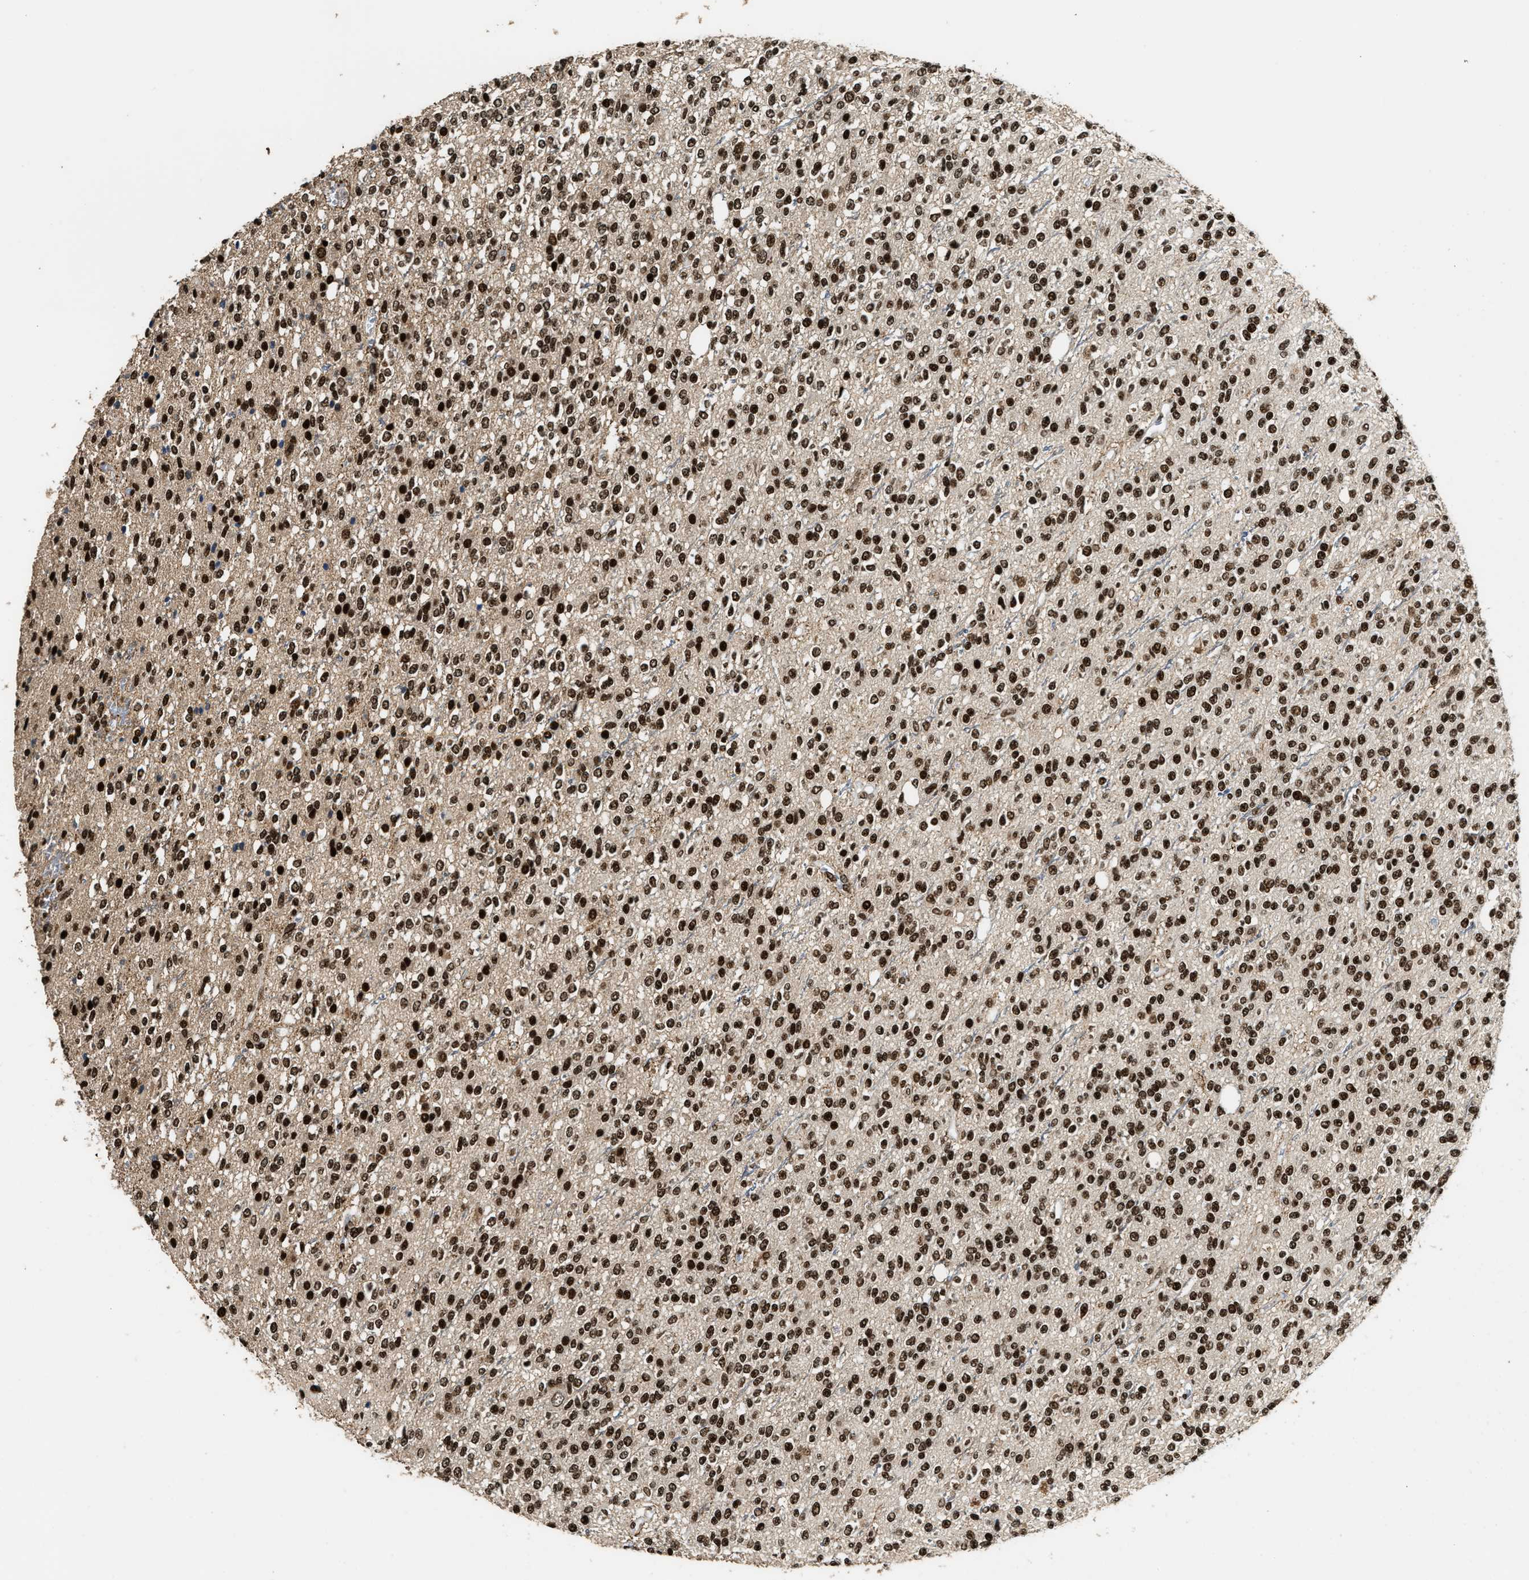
{"staining": {"intensity": "strong", "quantity": ">75%", "location": "nuclear"}, "tissue": "glioma", "cell_type": "Tumor cells", "image_type": "cancer", "snomed": [{"axis": "morphology", "description": "Glioma, malignant, High grade"}, {"axis": "topography", "description": "Brain"}], "caption": "Human malignant glioma (high-grade) stained for a protein (brown) displays strong nuclear positive staining in approximately >75% of tumor cells.", "gene": "RAD21", "patient": {"sex": "male", "age": 34}}